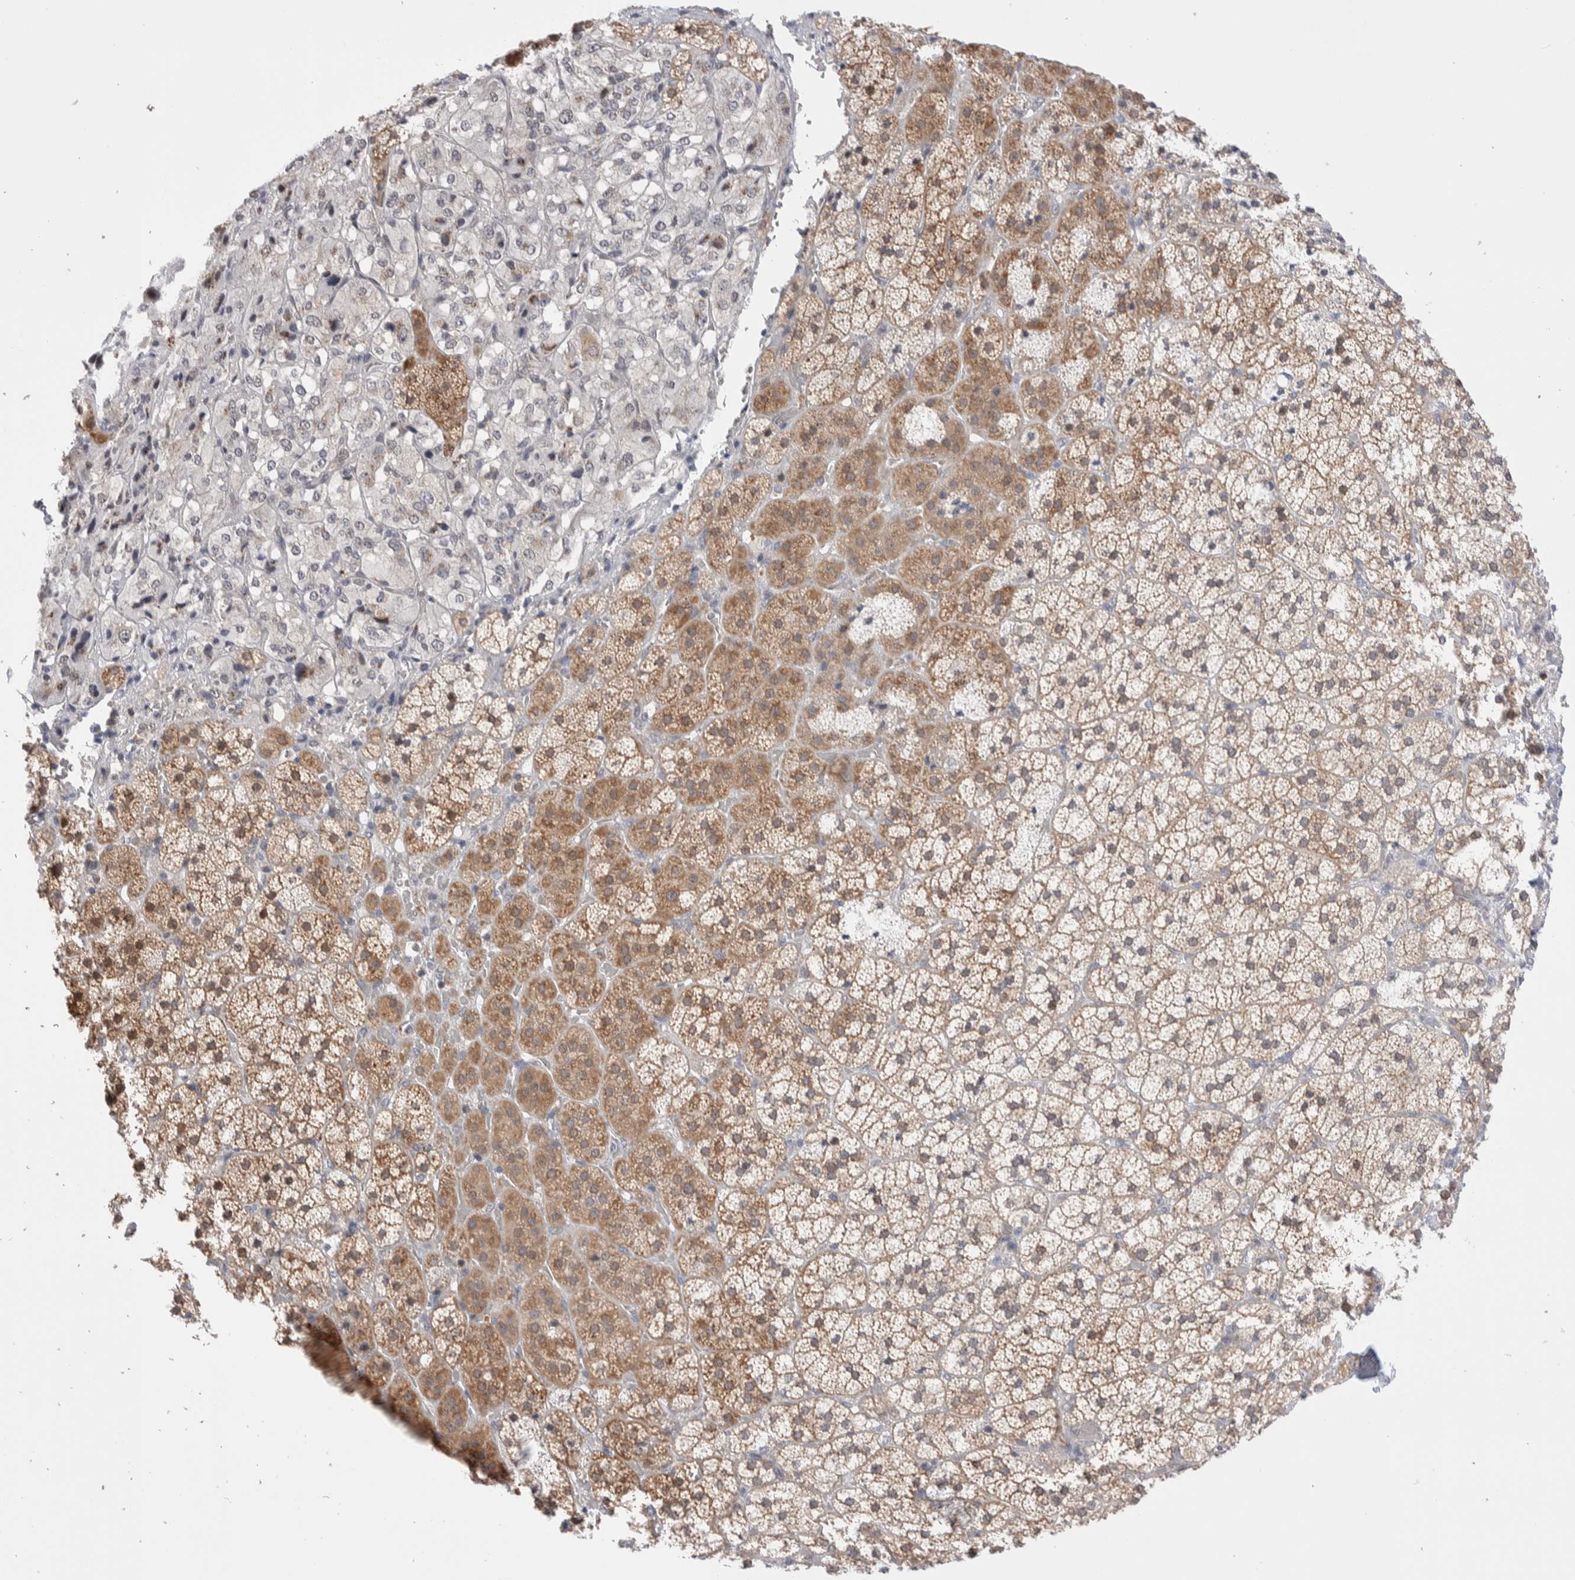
{"staining": {"intensity": "moderate", "quantity": ">75%", "location": "cytoplasmic/membranous"}, "tissue": "adrenal gland", "cell_type": "Glandular cells", "image_type": "normal", "snomed": [{"axis": "morphology", "description": "Normal tissue, NOS"}, {"axis": "topography", "description": "Adrenal gland"}], "caption": "Unremarkable adrenal gland displays moderate cytoplasmic/membranous positivity in about >75% of glandular cells, visualized by immunohistochemistry.", "gene": "C1orf112", "patient": {"sex": "female", "age": 44}}